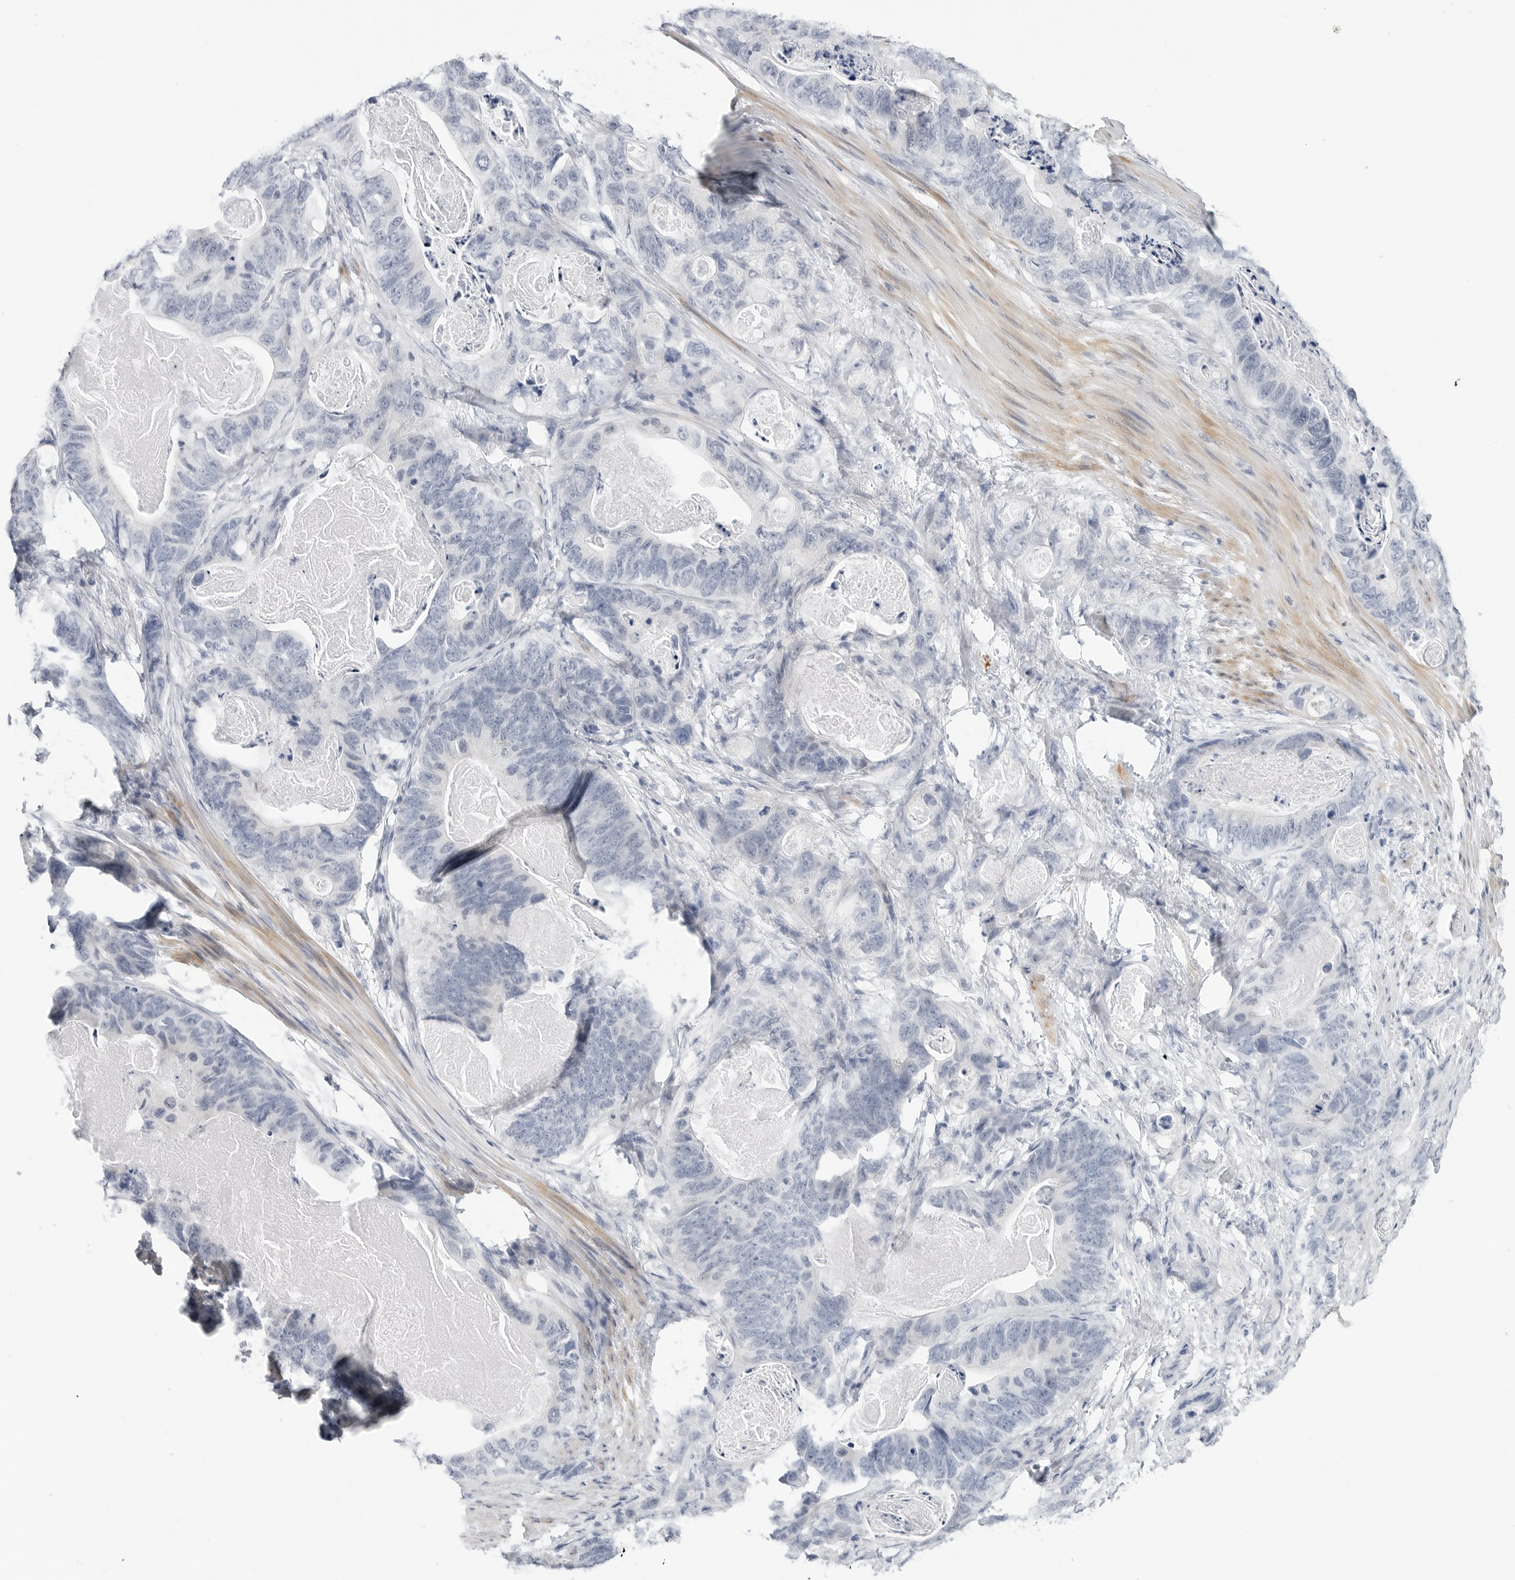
{"staining": {"intensity": "negative", "quantity": "none", "location": "none"}, "tissue": "stomach cancer", "cell_type": "Tumor cells", "image_type": "cancer", "snomed": [{"axis": "morphology", "description": "Normal tissue, NOS"}, {"axis": "morphology", "description": "Adenocarcinoma, NOS"}, {"axis": "topography", "description": "Stomach"}], "caption": "Immunohistochemical staining of stomach cancer reveals no significant positivity in tumor cells.", "gene": "HSPB7", "patient": {"sex": "female", "age": 89}}